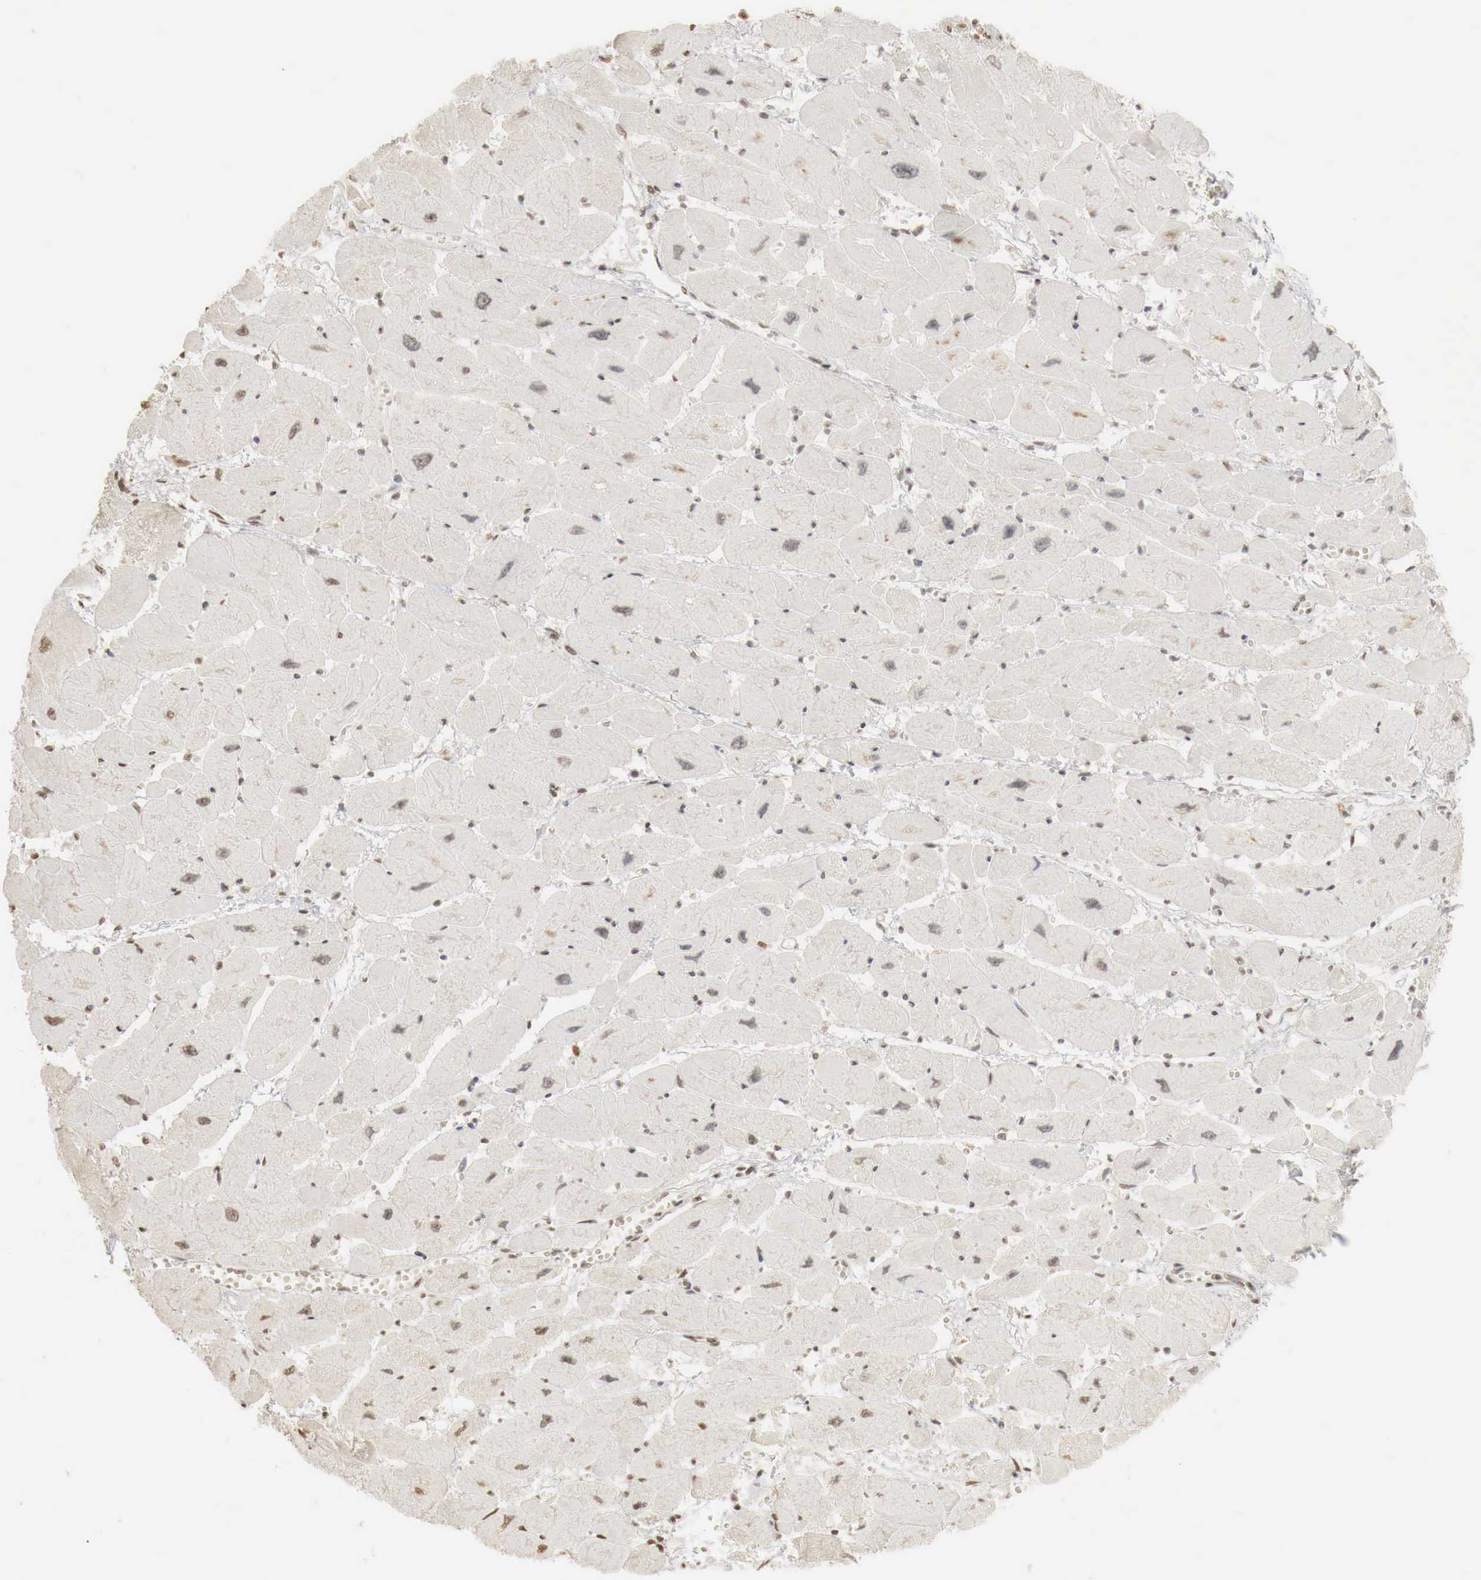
{"staining": {"intensity": "negative", "quantity": "none", "location": "none"}, "tissue": "heart muscle", "cell_type": "Cardiomyocytes", "image_type": "normal", "snomed": [{"axis": "morphology", "description": "Normal tissue, NOS"}, {"axis": "topography", "description": "Heart"}], "caption": "An immunohistochemistry histopathology image of unremarkable heart muscle is shown. There is no staining in cardiomyocytes of heart muscle.", "gene": "ERBB4", "patient": {"sex": "female", "age": 54}}